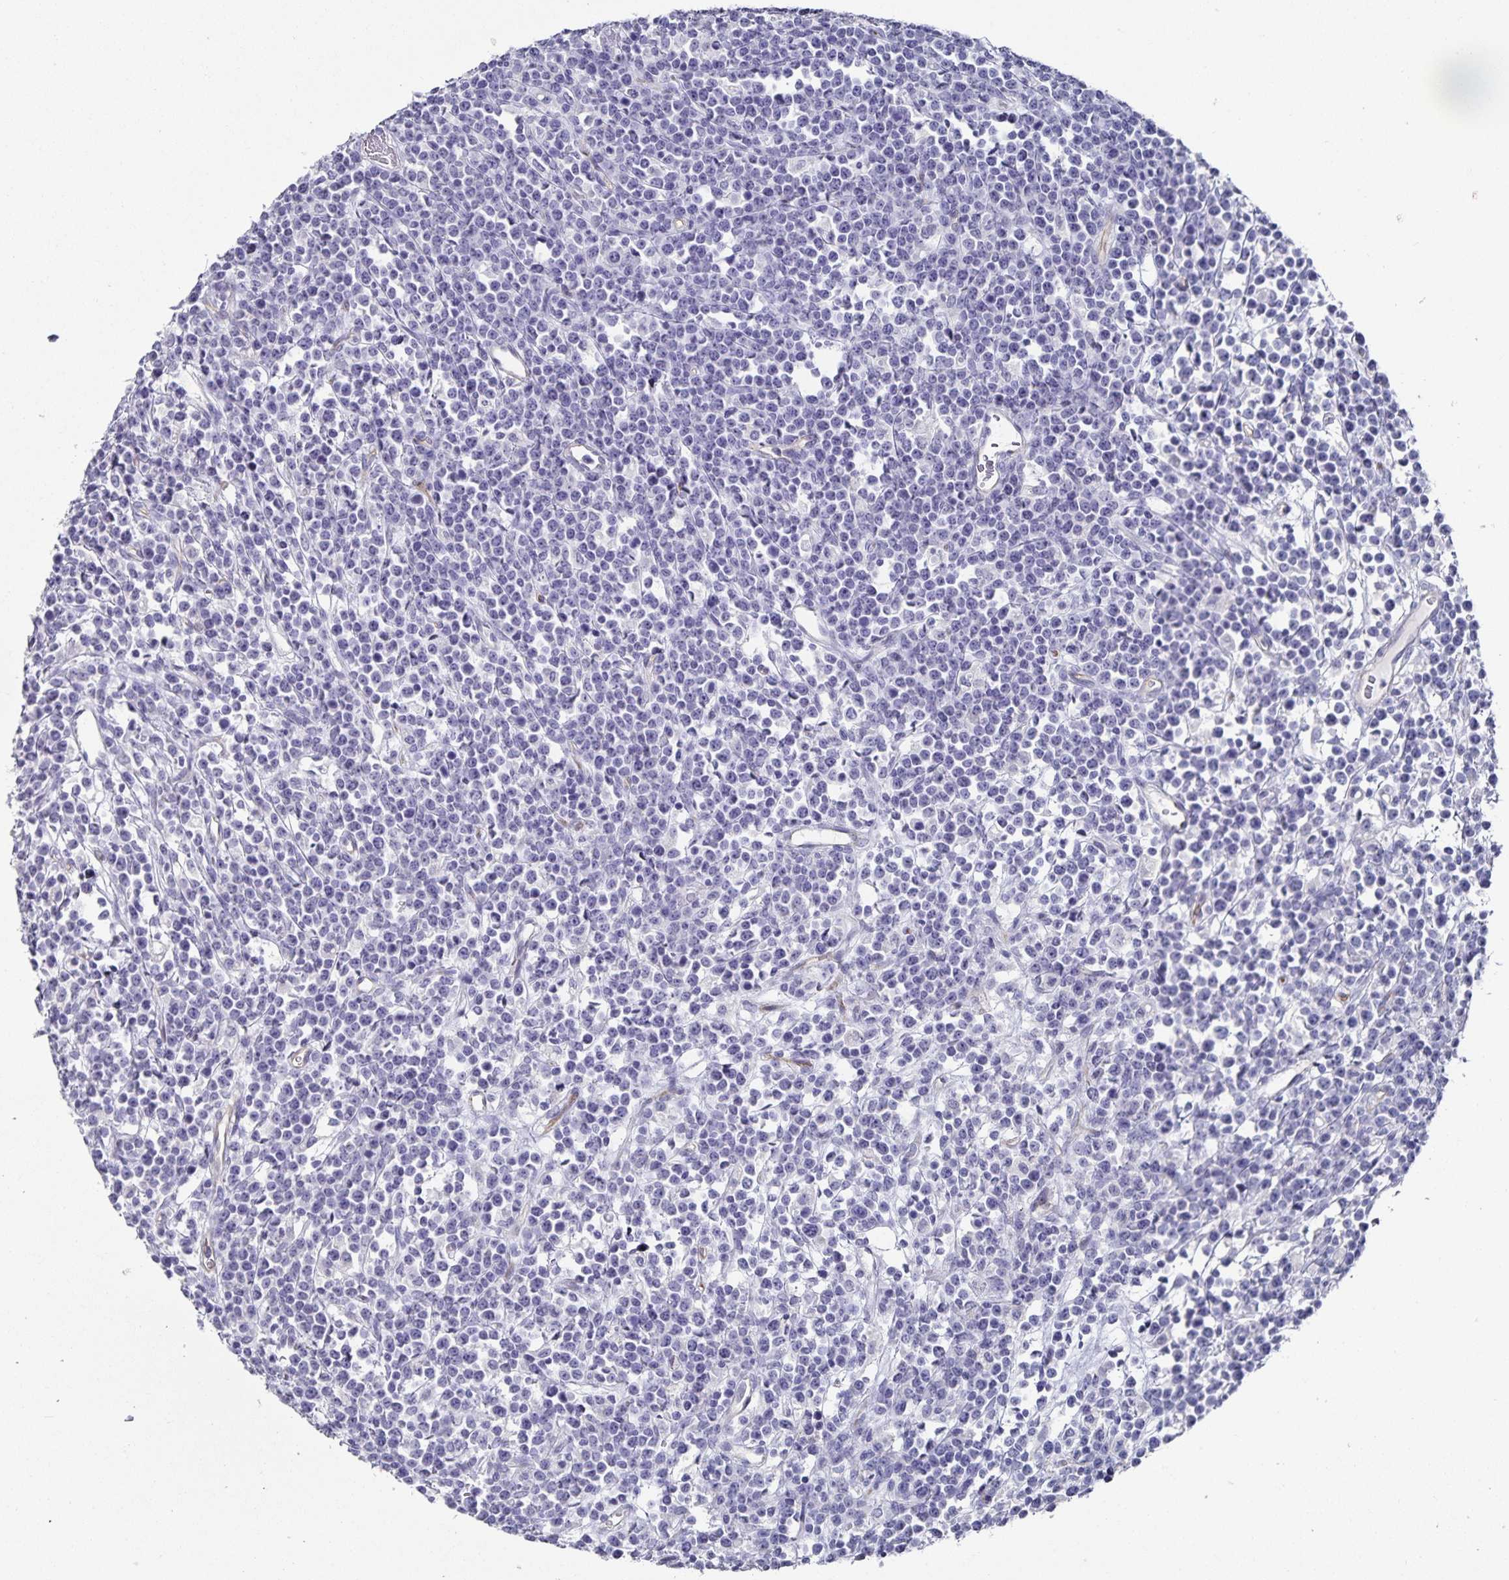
{"staining": {"intensity": "negative", "quantity": "none", "location": "none"}, "tissue": "lymphoma", "cell_type": "Tumor cells", "image_type": "cancer", "snomed": [{"axis": "morphology", "description": "Malignant lymphoma, non-Hodgkin's type, High grade"}, {"axis": "topography", "description": "Ovary"}], "caption": "An immunohistochemistry photomicrograph of high-grade malignant lymphoma, non-Hodgkin's type is shown. There is no staining in tumor cells of high-grade malignant lymphoma, non-Hodgkin's type.", "gene": "PODXL", "patient": {"sex": "female", "age": 56}}